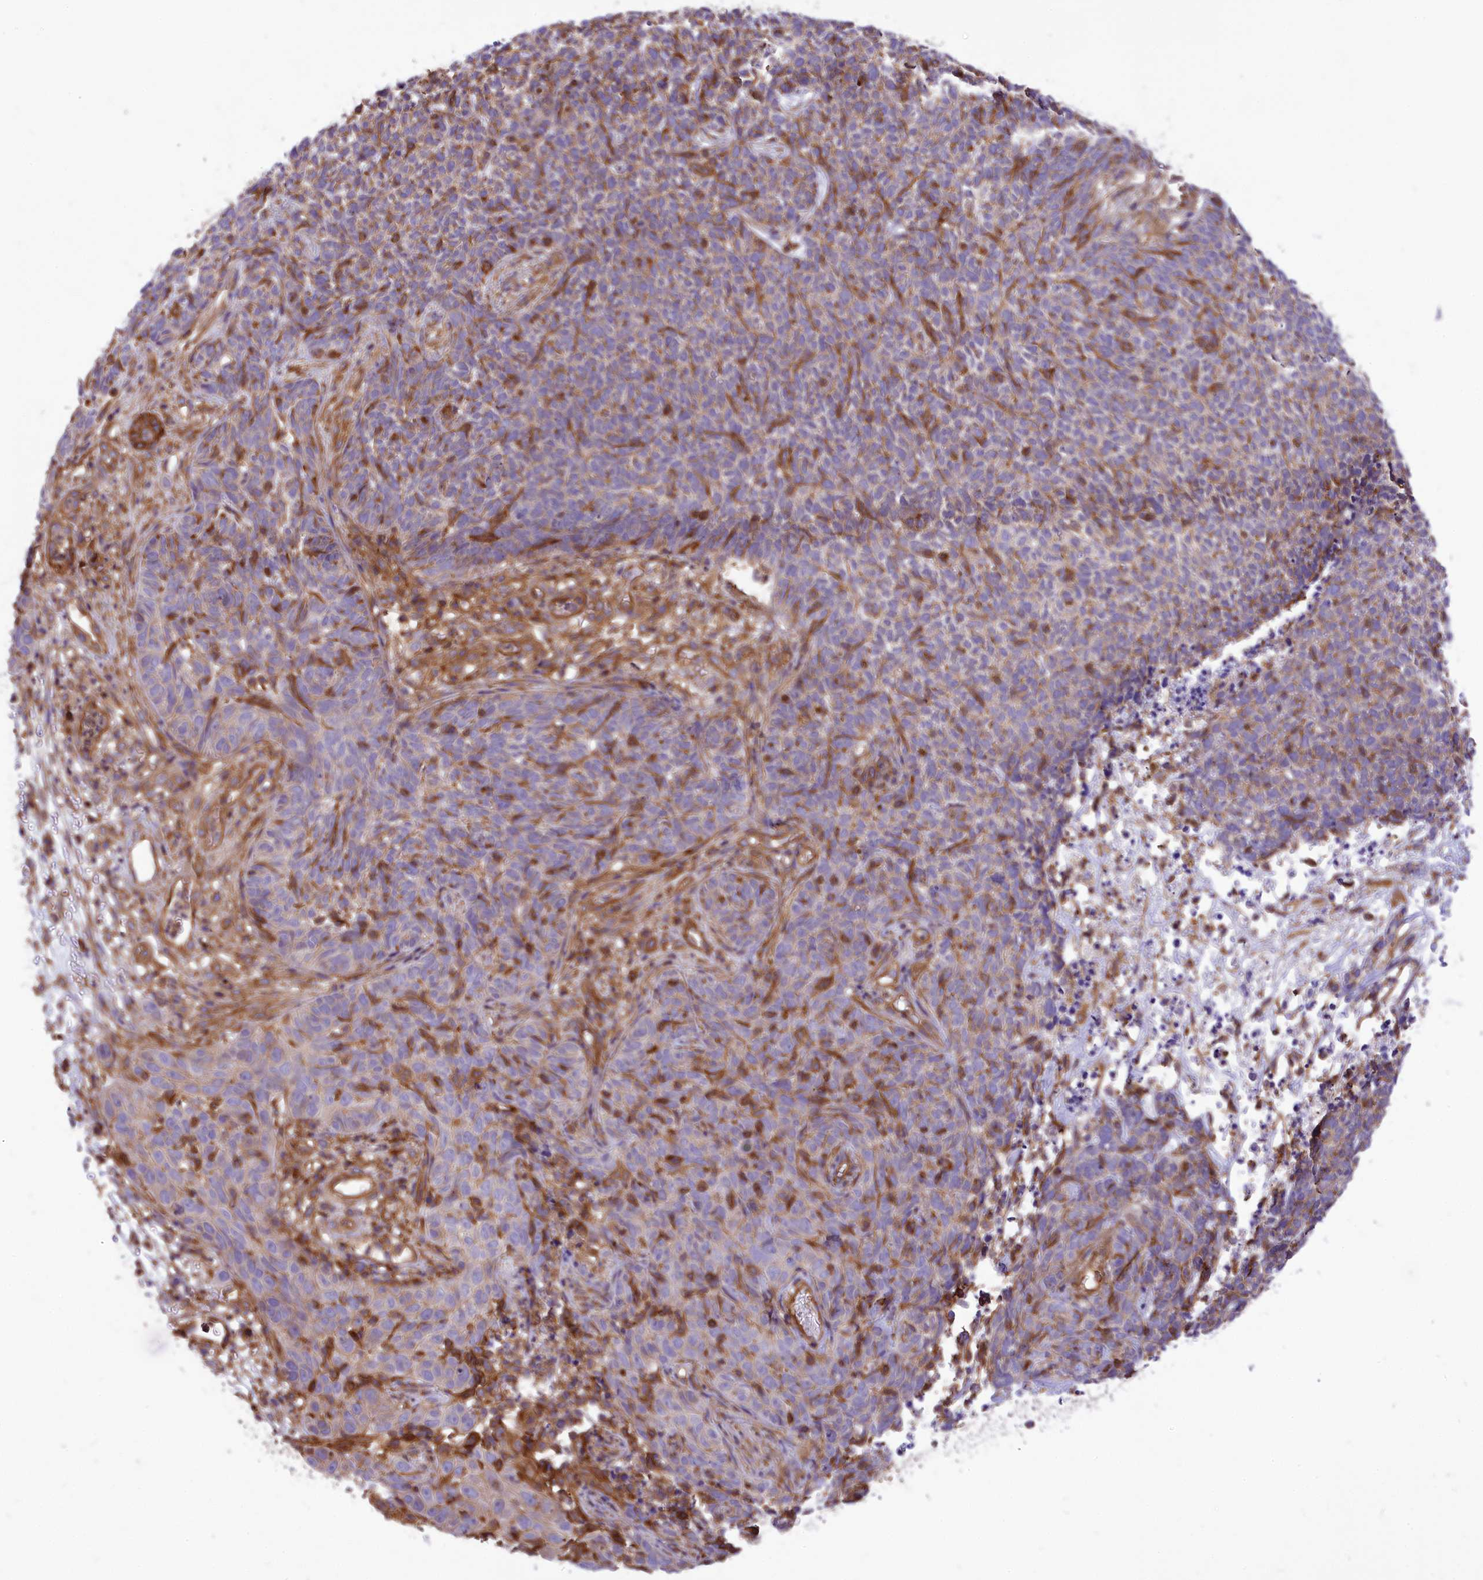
{"staining": {"intensity": "weak", "quantity": "25%-75%", "location": "cytoplasmic/membranous"}, "tissue": "skin cancer", "cell_type": "Tumor cells", "image_type": "cancer", "snomed": [{"axis": "morphology", "description": "Basal cell carcinoma"}, {"axis": "topography", "description": "Skin"}], "caption": "The photomicrograph exhibits a brown stain indicating the presence of a protein in the cytoplasmic/membranous of tumor cells in skin basal cell carcinoma.", "gene": "SEPTIN9", "patient": {"sex": "female", "age": 84}}